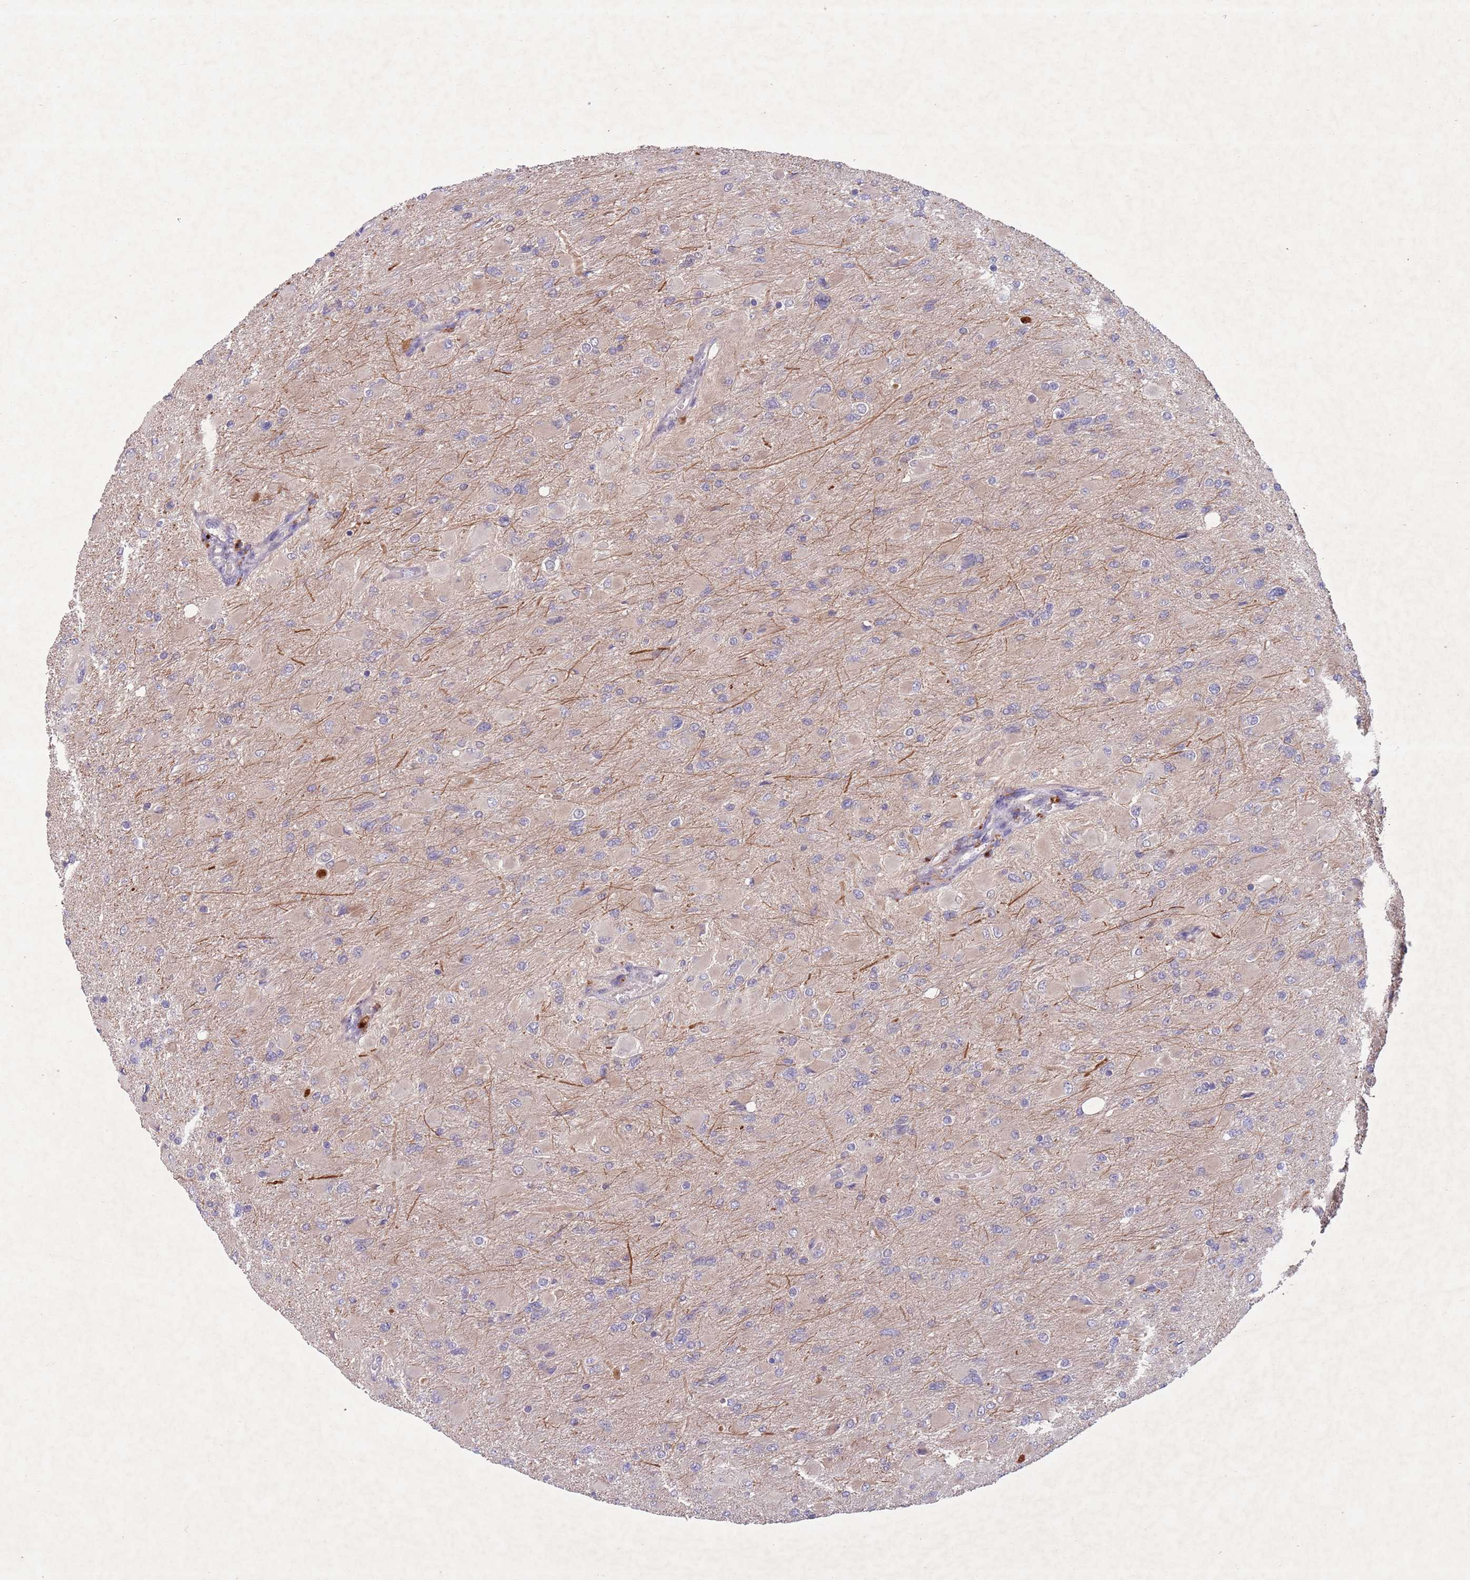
{"staining": {"intensity": "negative", "quantity": "none", "location": "none"}, "tissue": "glioma", "cell_type": "Tumor cells", "image_type": "cancer", "snomed": [{"axis": "morphology", "description": "Glioma, malignant, High grade"}, {"axis": "topography", "description": "Cerebral cortex"}], "caption": "Glioma stained for a protein using immunohistochemistry (IHC) reveals no positivity tumor cells.", "gene": "TYW1", "patient": {"sex": "female", "age": 36}}